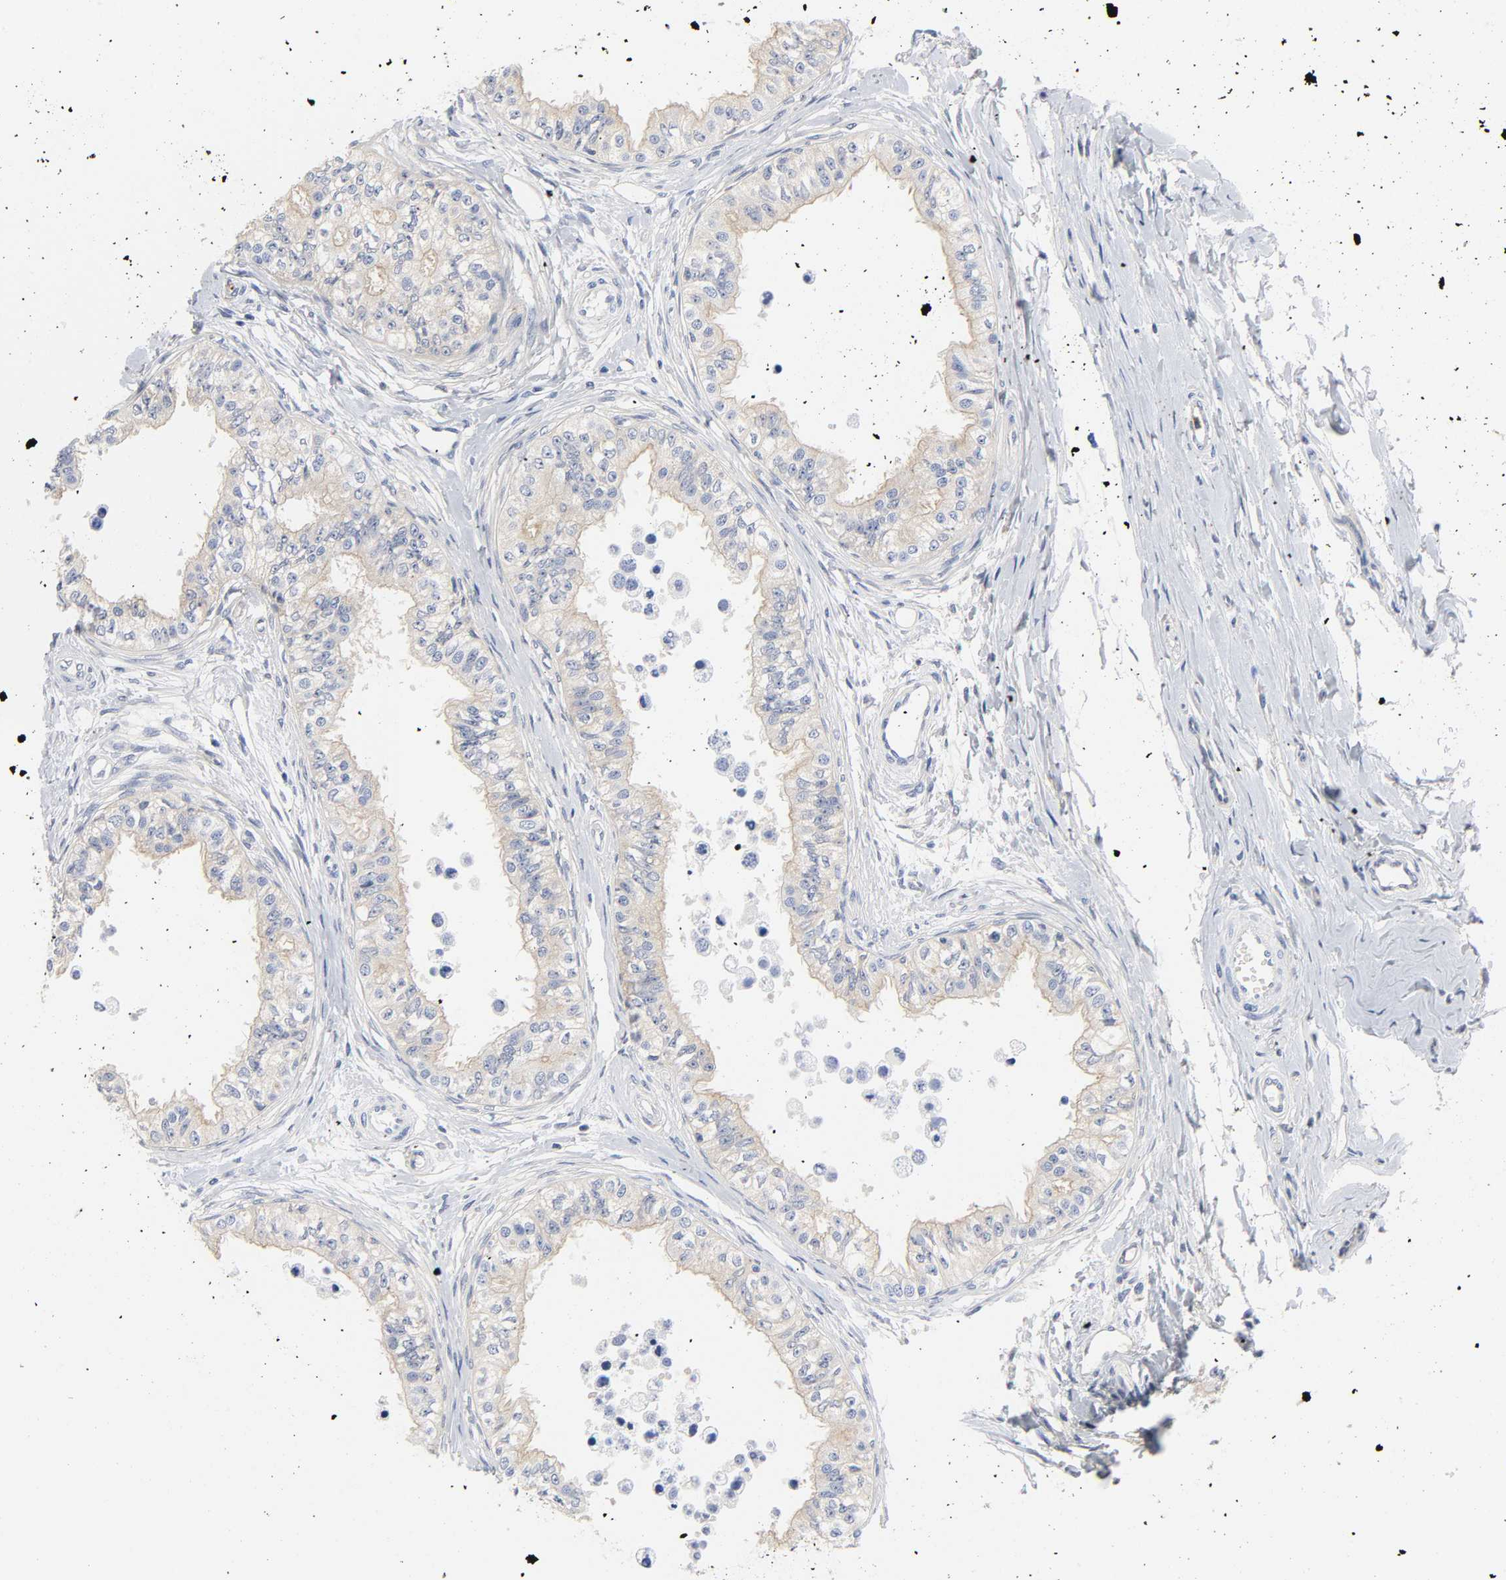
{"staining": {"intensity": "weak", "quantity": ">75%", "location": "cytoplasmic/membranous"}, "tissue": "epididymis", "cell_type": "Glandular cells", "image_type": "normal", "snomed": [{"axis": "morphology", "description": "Normal tissue, NOS"}, {"axis": "morphology", "description": "Adenocarcinoma, metastatic, NOS"}, {"axis": "topography", "description": "Testis"}, {"axis": "topography", "description": "Epididymis"}], "caption": "A photomicrograph of human epididymis stained for a protein demonstrates weak cytoplasmic/membranous brown staining in glandular cells. (brown staining indicates protein expression, while blue staining denotes nuclei).", "gene": "SRC", "patient": {"sex": "male", "age": 26}}